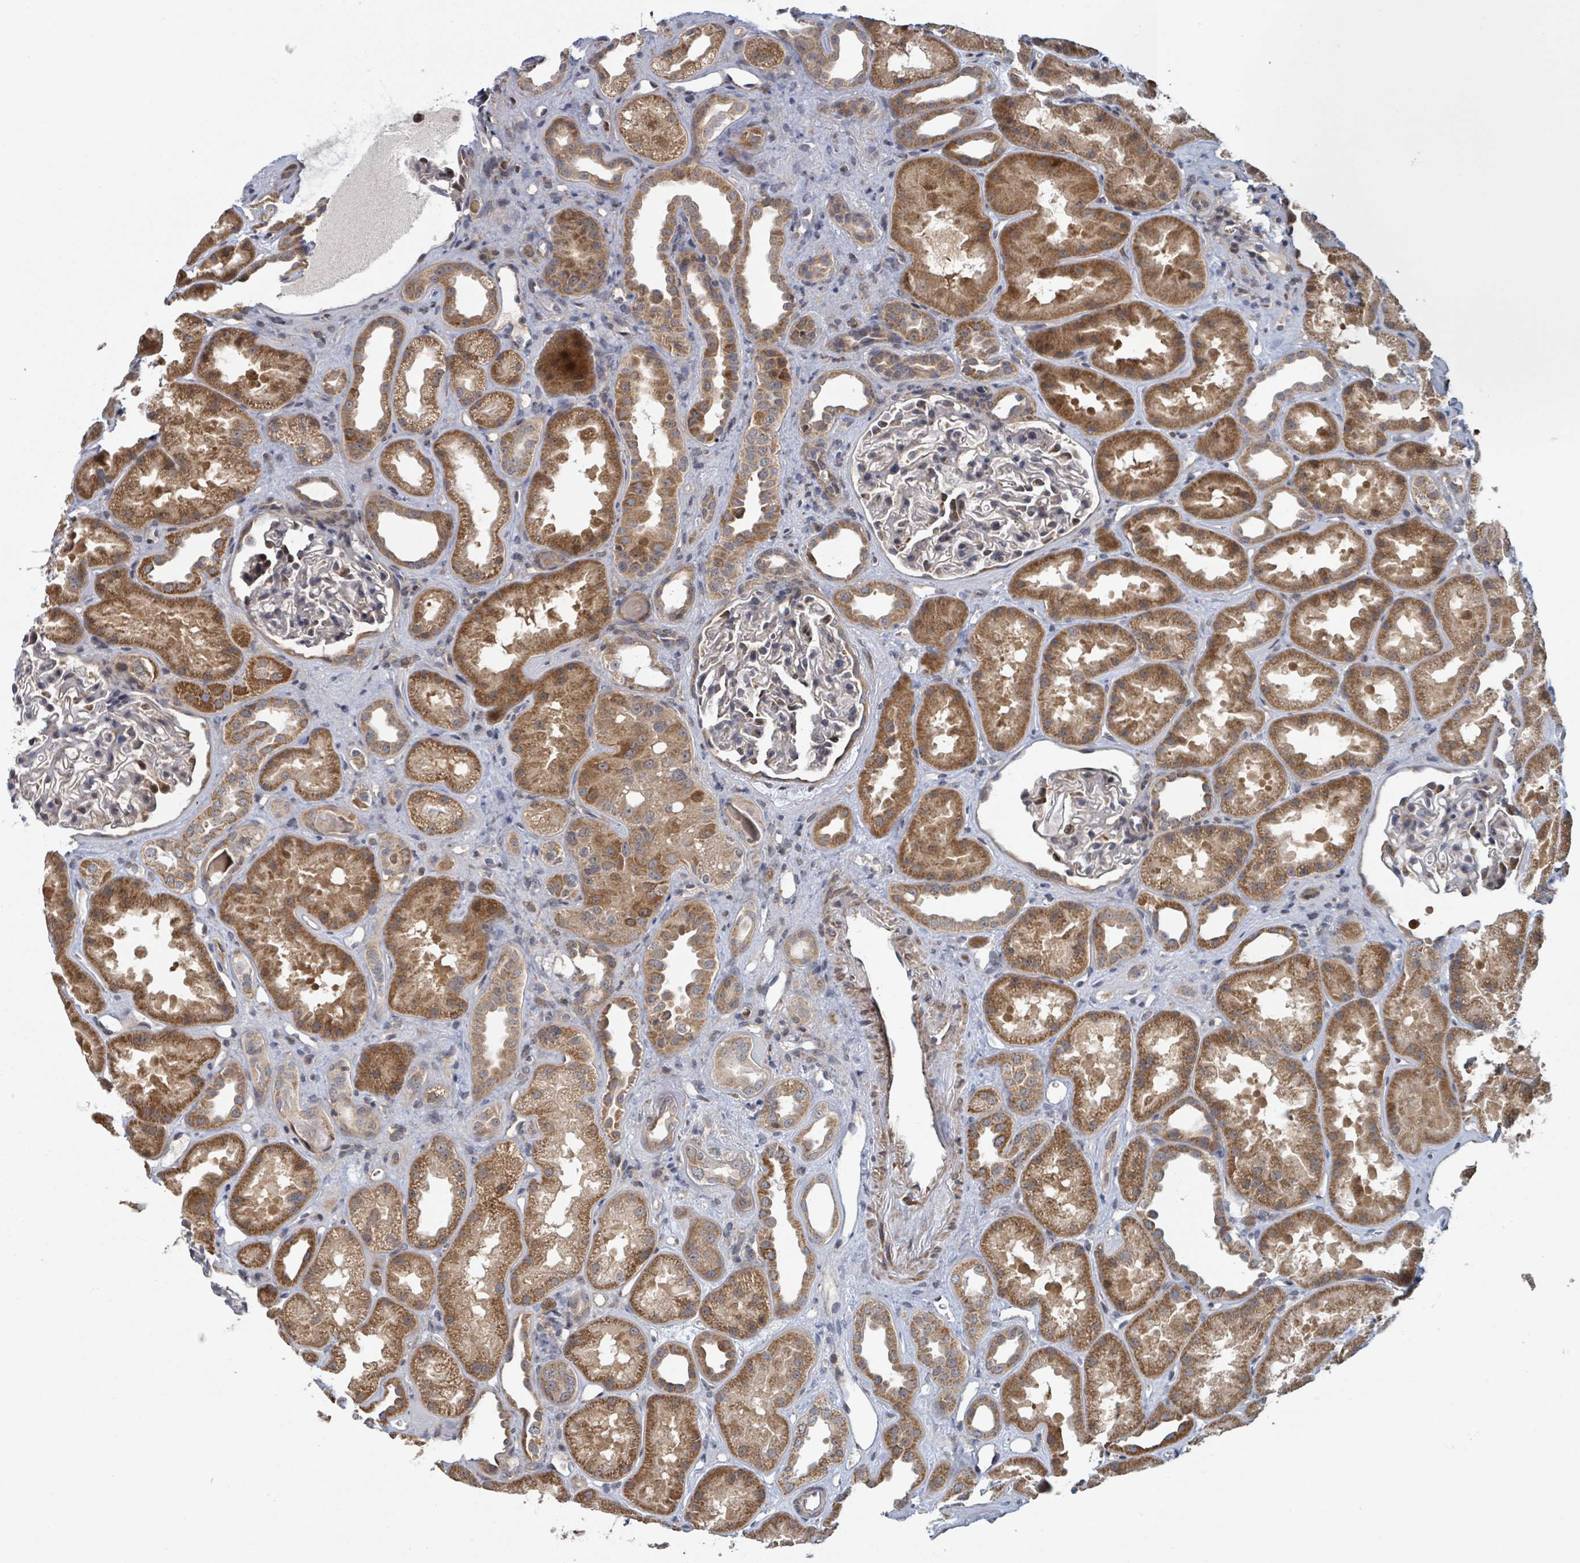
{"staining": {"intensity": "weak", "quantity": "25%-75%", "location": "cytoplasmic/membranous"}, "tissue": "kidney", "cell_type": "Cells in glomeruli", "image_type": "normal", "snomed": [{"axis": "morphology", "description": "Normal tissue, NOS"}, {"axis": "topography", "description": "Kidney"}], "caption": "A brown stain highlights weak cytoplasmic/membranous expression of a protein in cells in glomeruli of benign kidney.", "gene": "HIVEP1", "patient": {"sex": "male", "age": 61}}